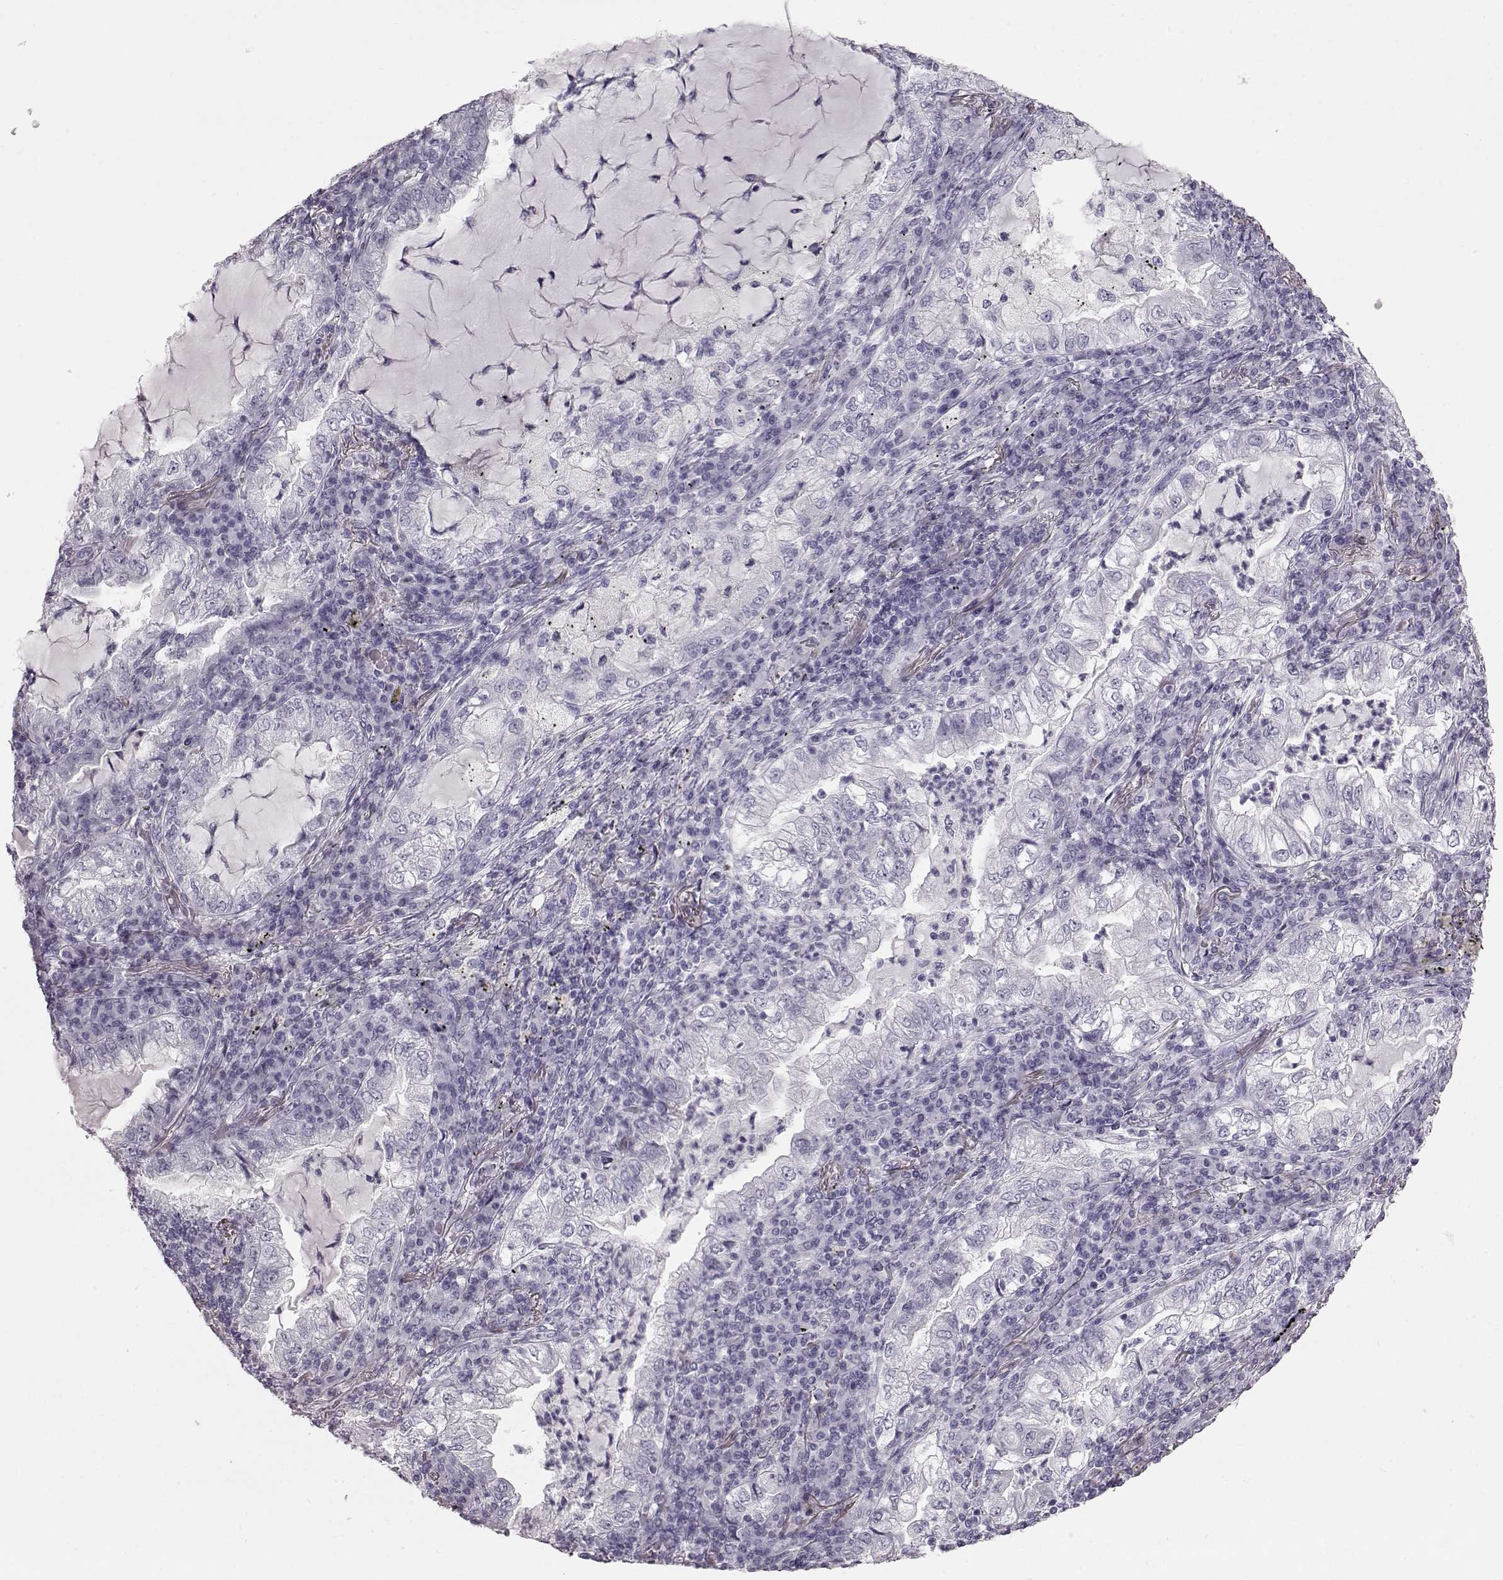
{"staining": {"intensity": "negative", "quantity": "none", "location": "none"}, "tissue": "lung cancer", "cell_type": "Tumor cells", "image_type": "cancer", "snomed": [{"axis": "morphology", "description": "Adenocarcinoma, NOS"}, {"axis": "topography", "description": "Lung"}], "caption": "The immunohistochemistry (IHC) histopathology image has no significant expression in tumor cells of lung cancer tissue.", "gene": "TCHHL1", "patient": {"sex": "female", "age": 73}}